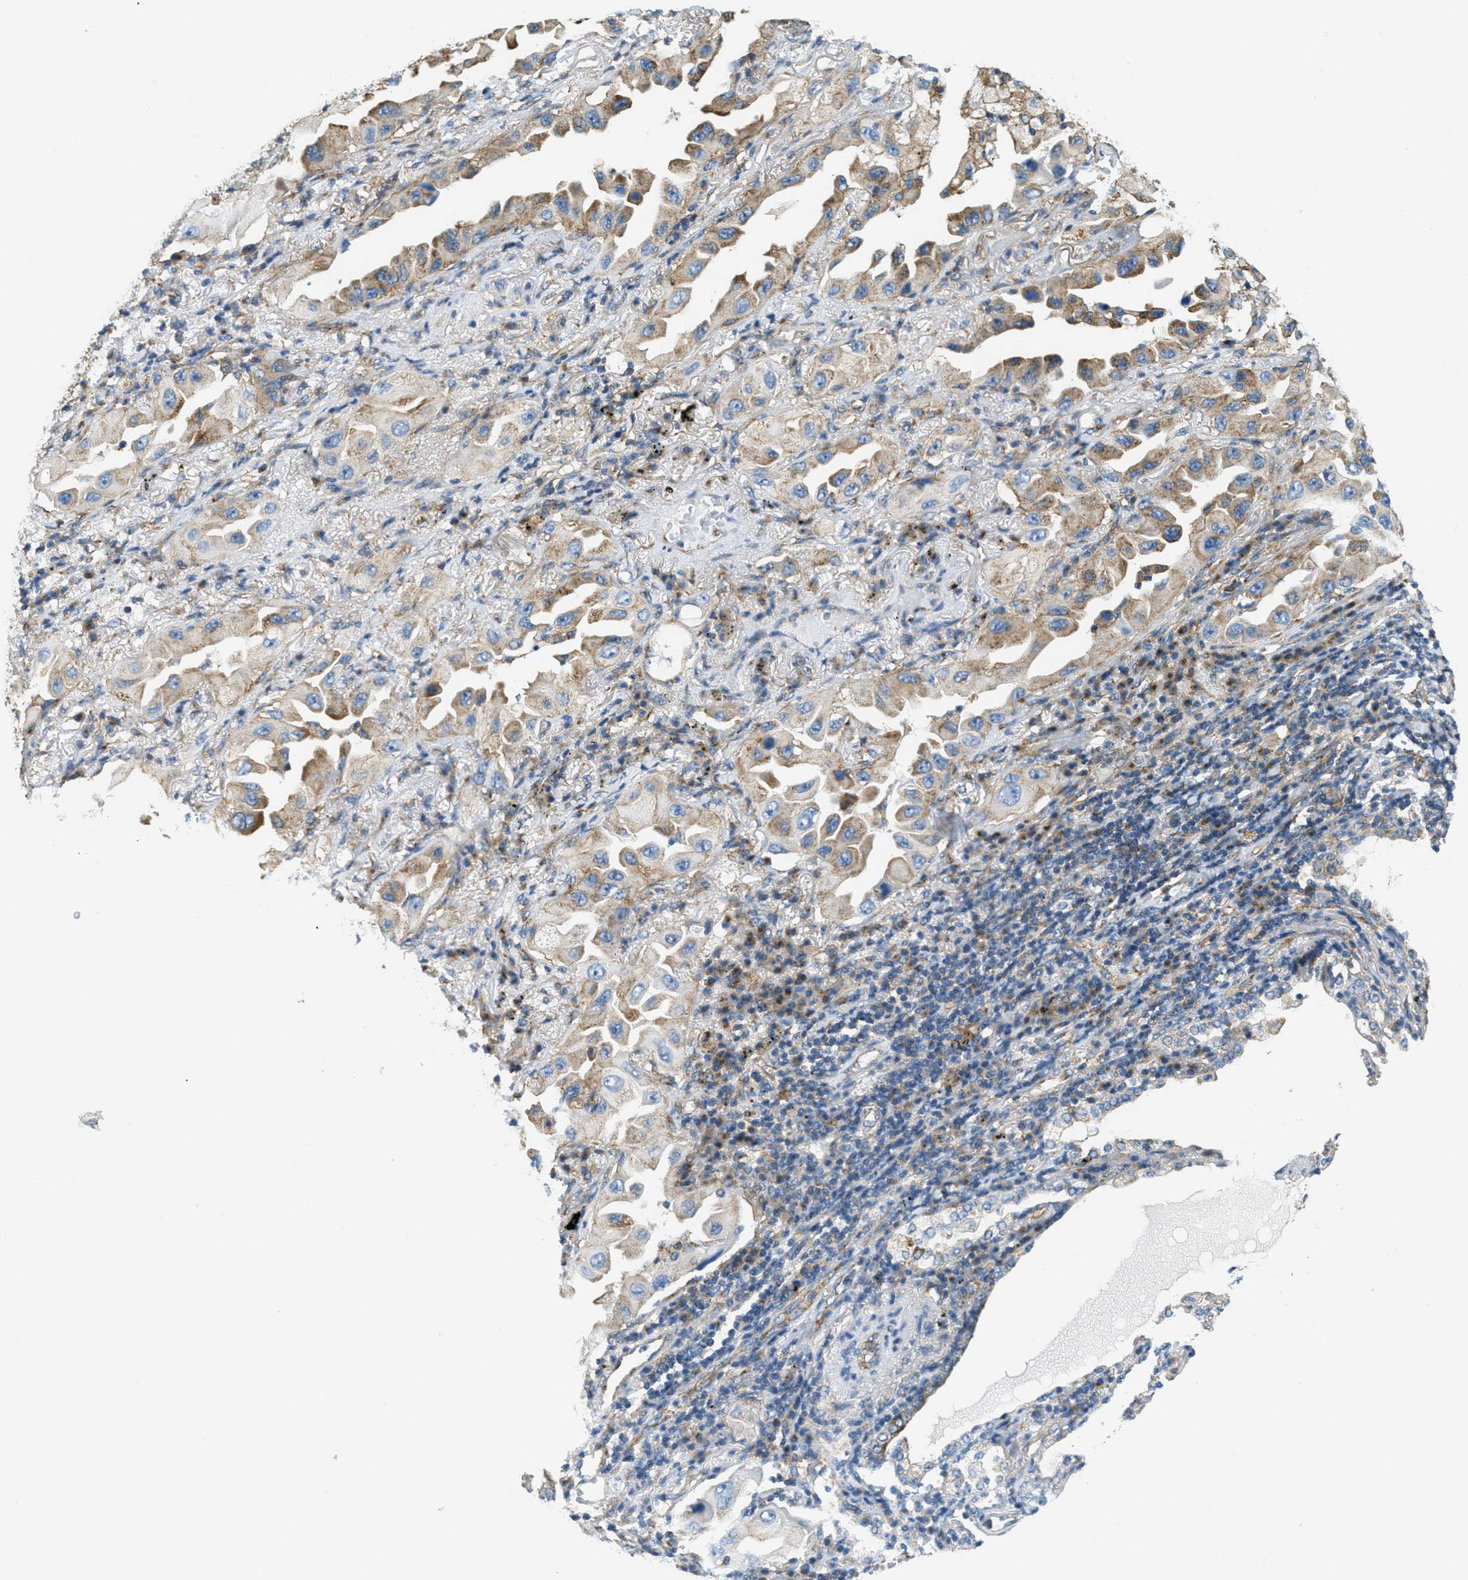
{"staining": {"intensity": "moderate", "quantity": ">75%", "location": "cytoplasmic/membranous"}, "tissue": "lung cancer", "cell_type": "Tumor cells", "image_type": "cancer", "snomed": [{"axis": "morphology", "description": "Adenocarcinoma, NOS"}, {"axis": "topography", "description": "Lung"}], "caption": "High-power microscopy captured an immunohistochemistry (IHC) micrograph of lung cancer (adenocarcinoma), revealing moderate cytoplasmic/membranous expression in about >75% of tumor cells.", "gene": "AP2B1", "patient": {"sex": "female", "age": 65}}